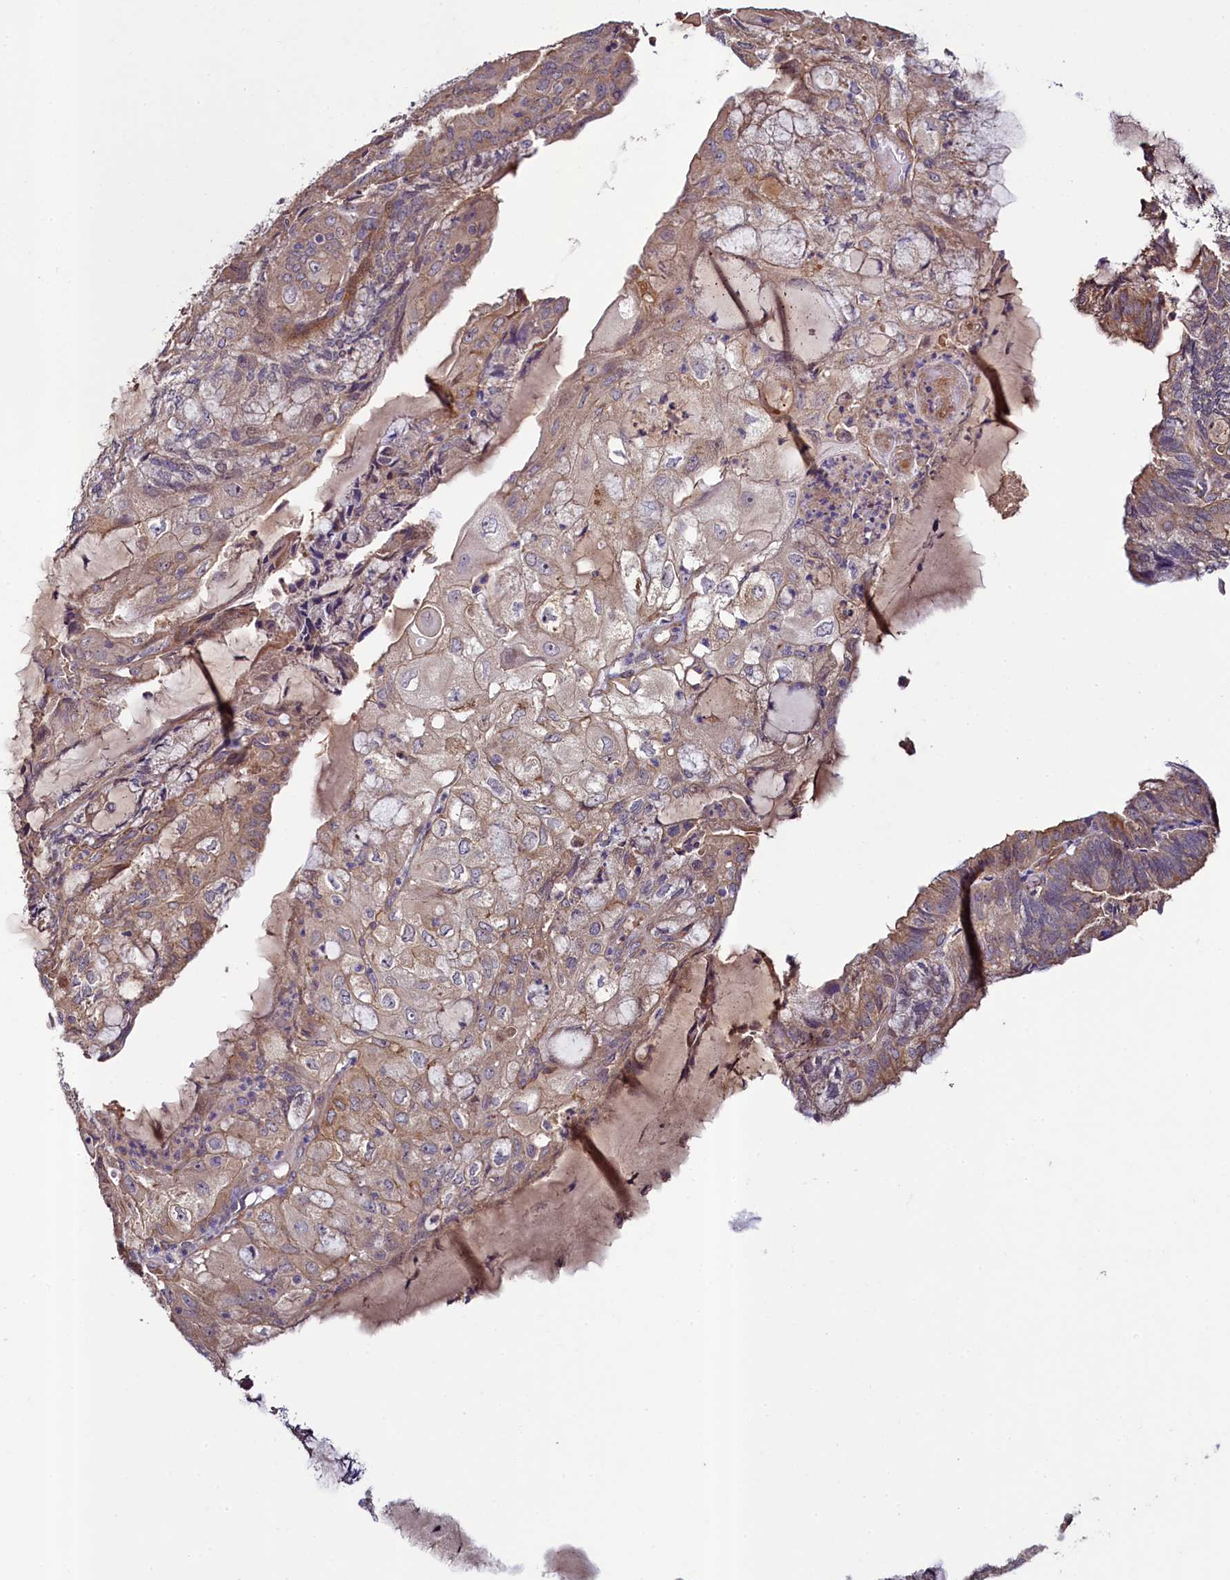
{"staining": {"intensity": "moderate", "quantity": "25%-75%", "location": "cytoplasmic/membranous"}, "tissue": "endometrial cancer", "cell_type": "Tumor cells", "image_type": "cancer", "snomed": [{"axis": "morphology", "description": "Adenocarcinoma, NOS"}, {"axis": "topography", "description": "Endometrium"}], "caption": "Moderate cytoplasmic/membranous protein positivity is seen in approximately 25%-75% of tumor cells in endometrial adenocarcinoma.", "gene": "CCDC102A", "patient": {"sex": "female", "age": 81}}